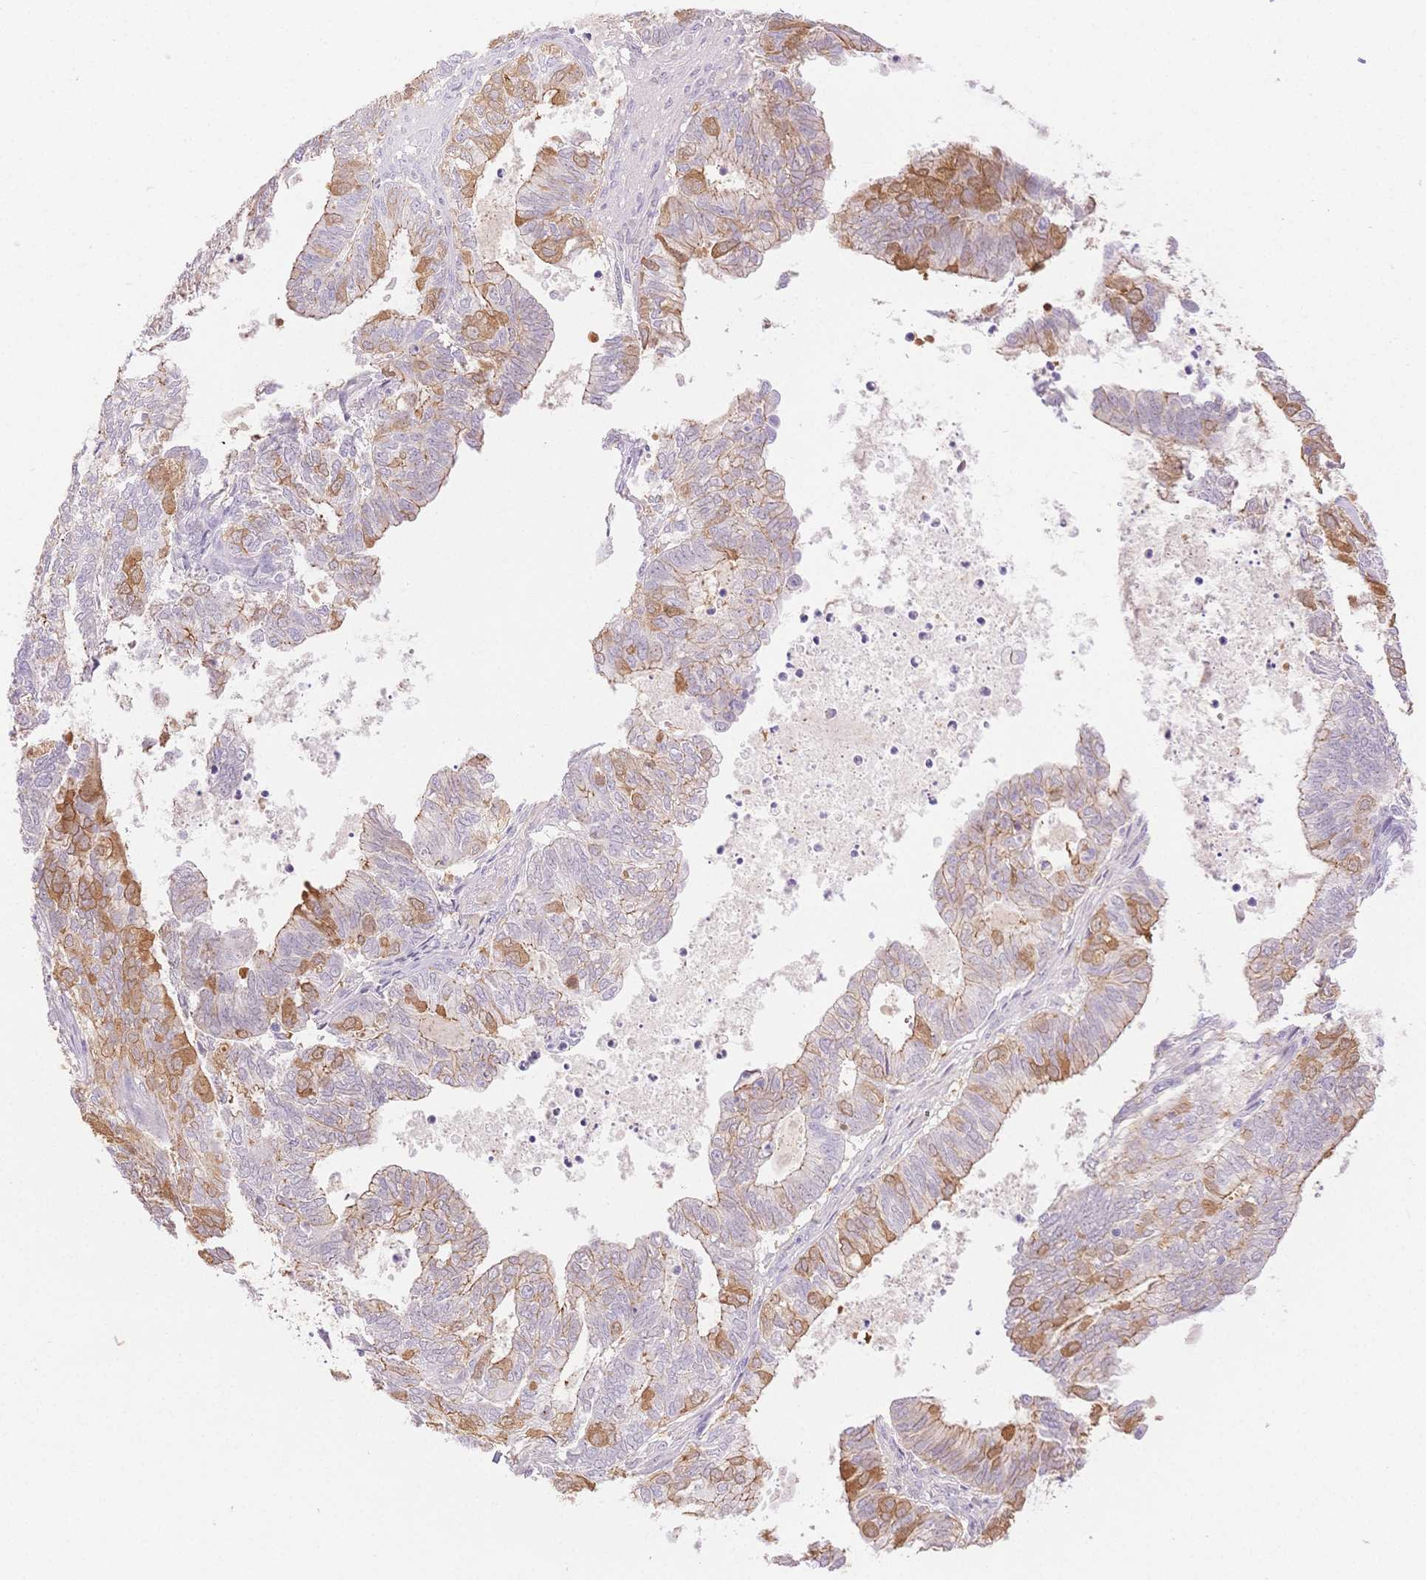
{"staining": {"intensity": "moderate", "quantity": "<25%", "location": "cytoplasmic/membranous"}, "tissue": "ovarian cancer", "cell_type": "Tumor cells", "image_type": "cancer", "snomed": [{"axis": "morphology", "description": "Carcinoma, endometroid"}, {"axis": "topography", "description": "Ovary"}], "caption": "Immunohistochemical staining of ovarian cancer exhibits moderate cytoplasmic/membranous protein positivity in about <25% of tumor cells.", "gene": "WDR54", "patient": {"sex": "female", "age": 64}}